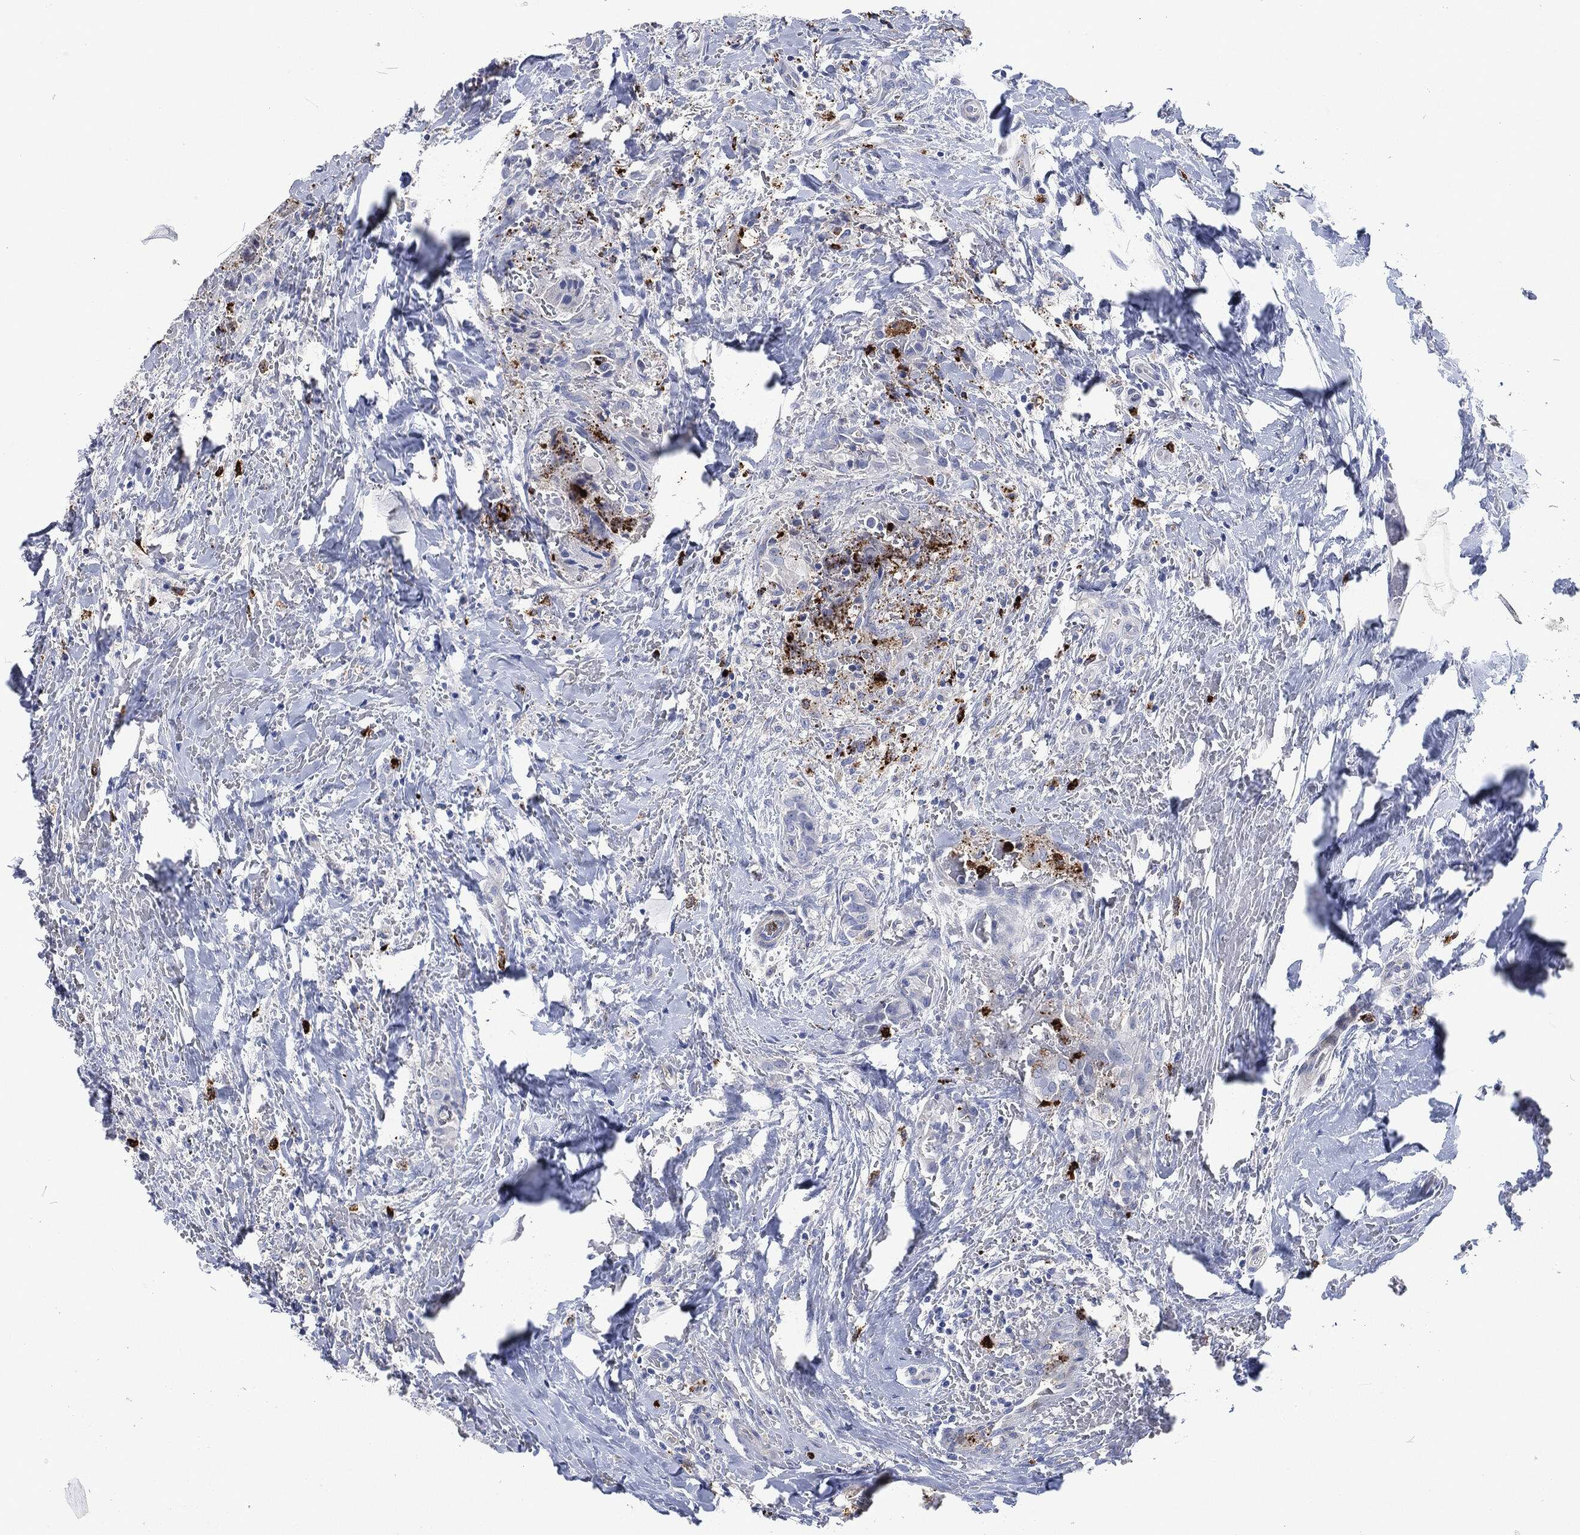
{"staining": {"intensity": "negative", "quantity": "none", "location": "none"}, "tissue": "thyroid cancer", "cell_type": "Tumor cells", "image_type": "cancer", "snomed": [{"axis": "morphology", "description": "Papillary adenocarcinoma, NOS"}, {"axis": "topography", "description": "Thyroid gland"}], "caption": "This is an immunohistochemistry (IHC) image of thyroid papillary adenocarcinoma. There is no expression in tumor cells.", "gene": "MPO", "patient": {"sex": "male", "age": 61}}